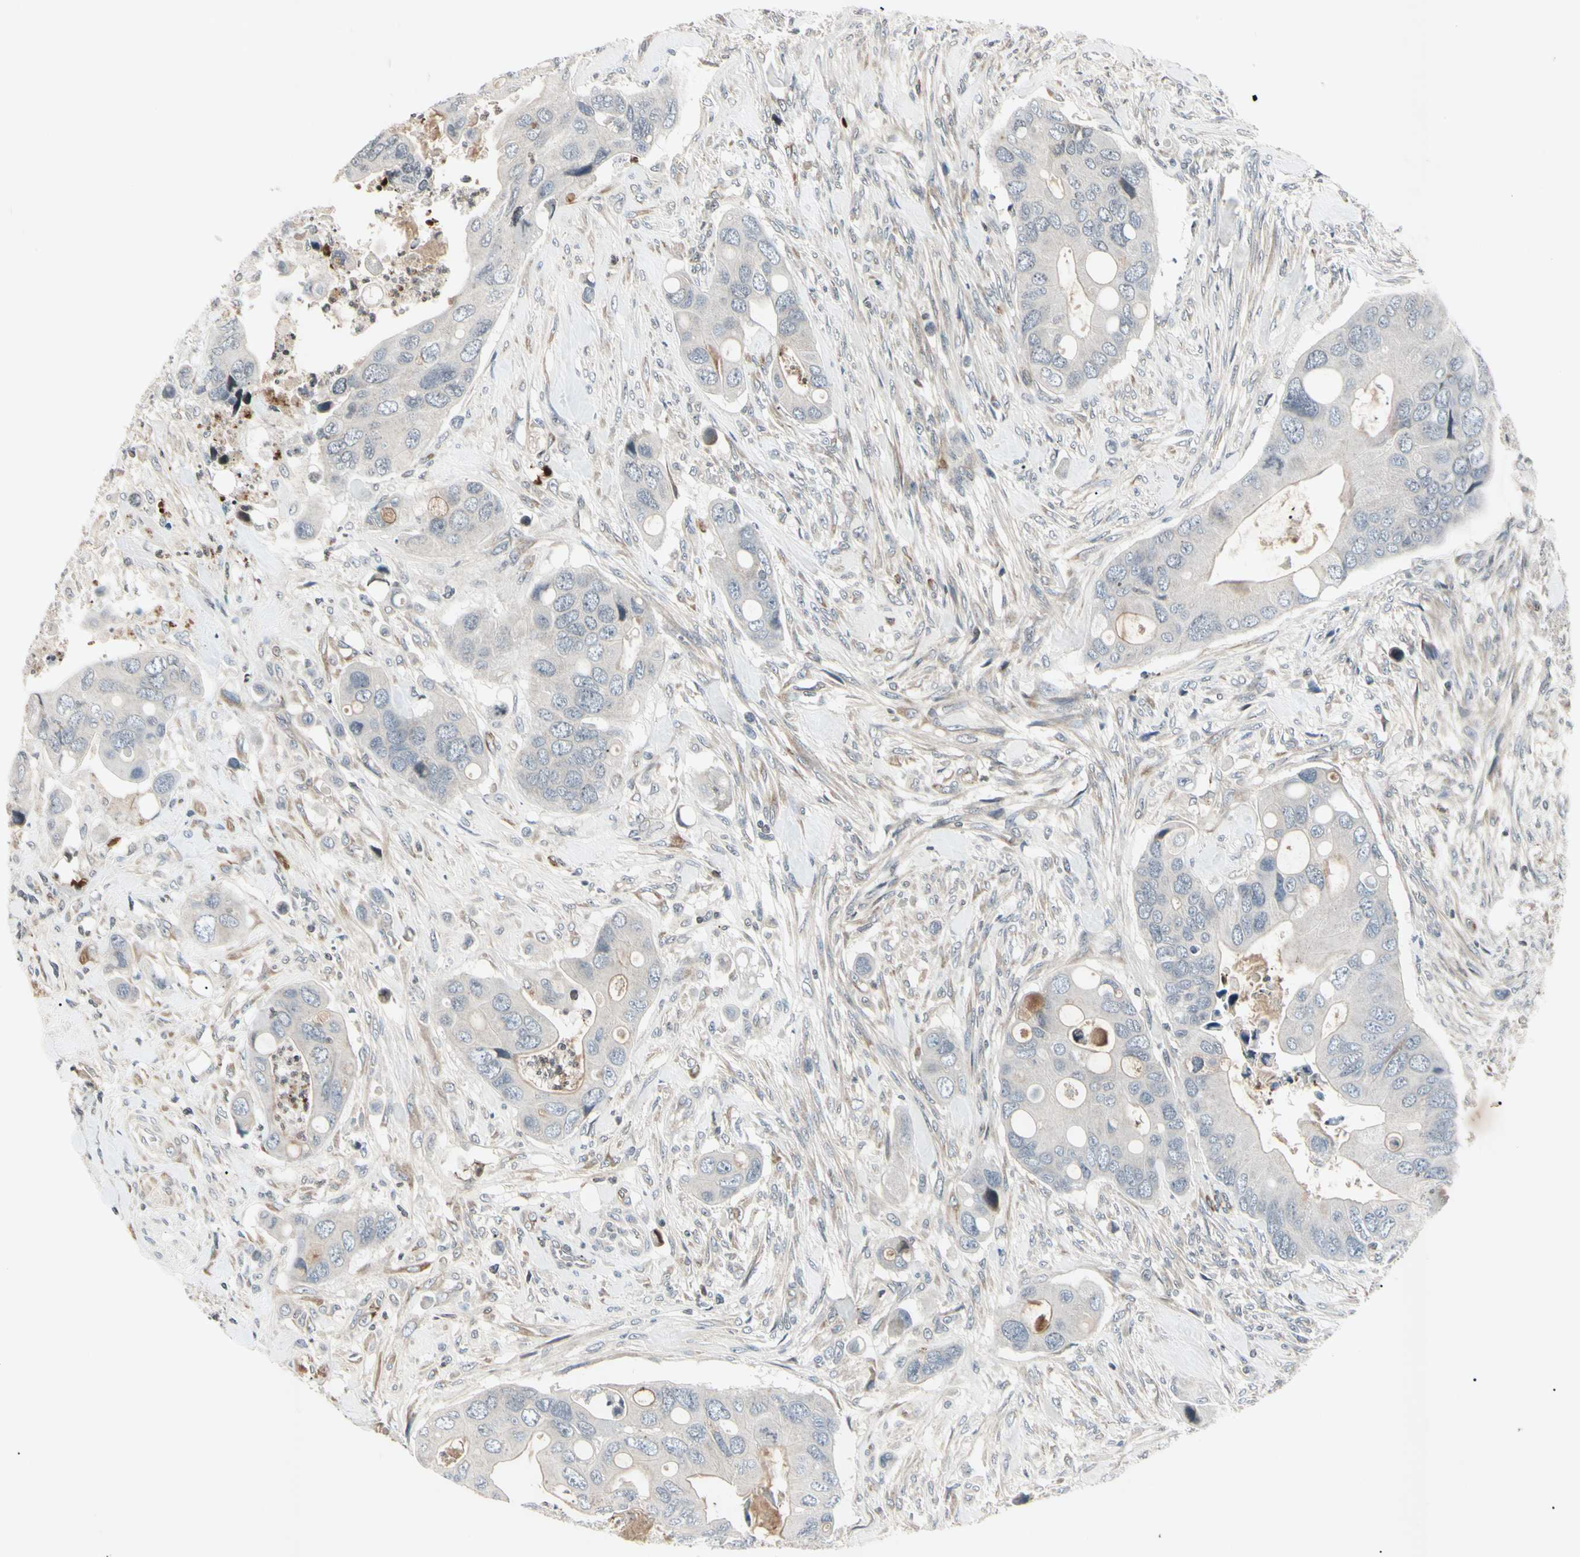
{"staining": {"intensity": "weak", "quantity": "<25%", "location": "cytoplasmic/membranous"}, "tissue": "colorectal cancer", "cell_type": "Tumor cells", "image_type": "cancer", "snomed": [{"axis": "morphology", "description": "Adenocarcinoma, NOS"}, {"axis": "topography", "description": "Rectum"}], "caption": "An image of human colorectal adenocarcinoma is negative for staining in tumor cells. (DAB IHC, high magnification).", "gene": "AEBP1", "patient": {"sex": "female", "age": 57}}